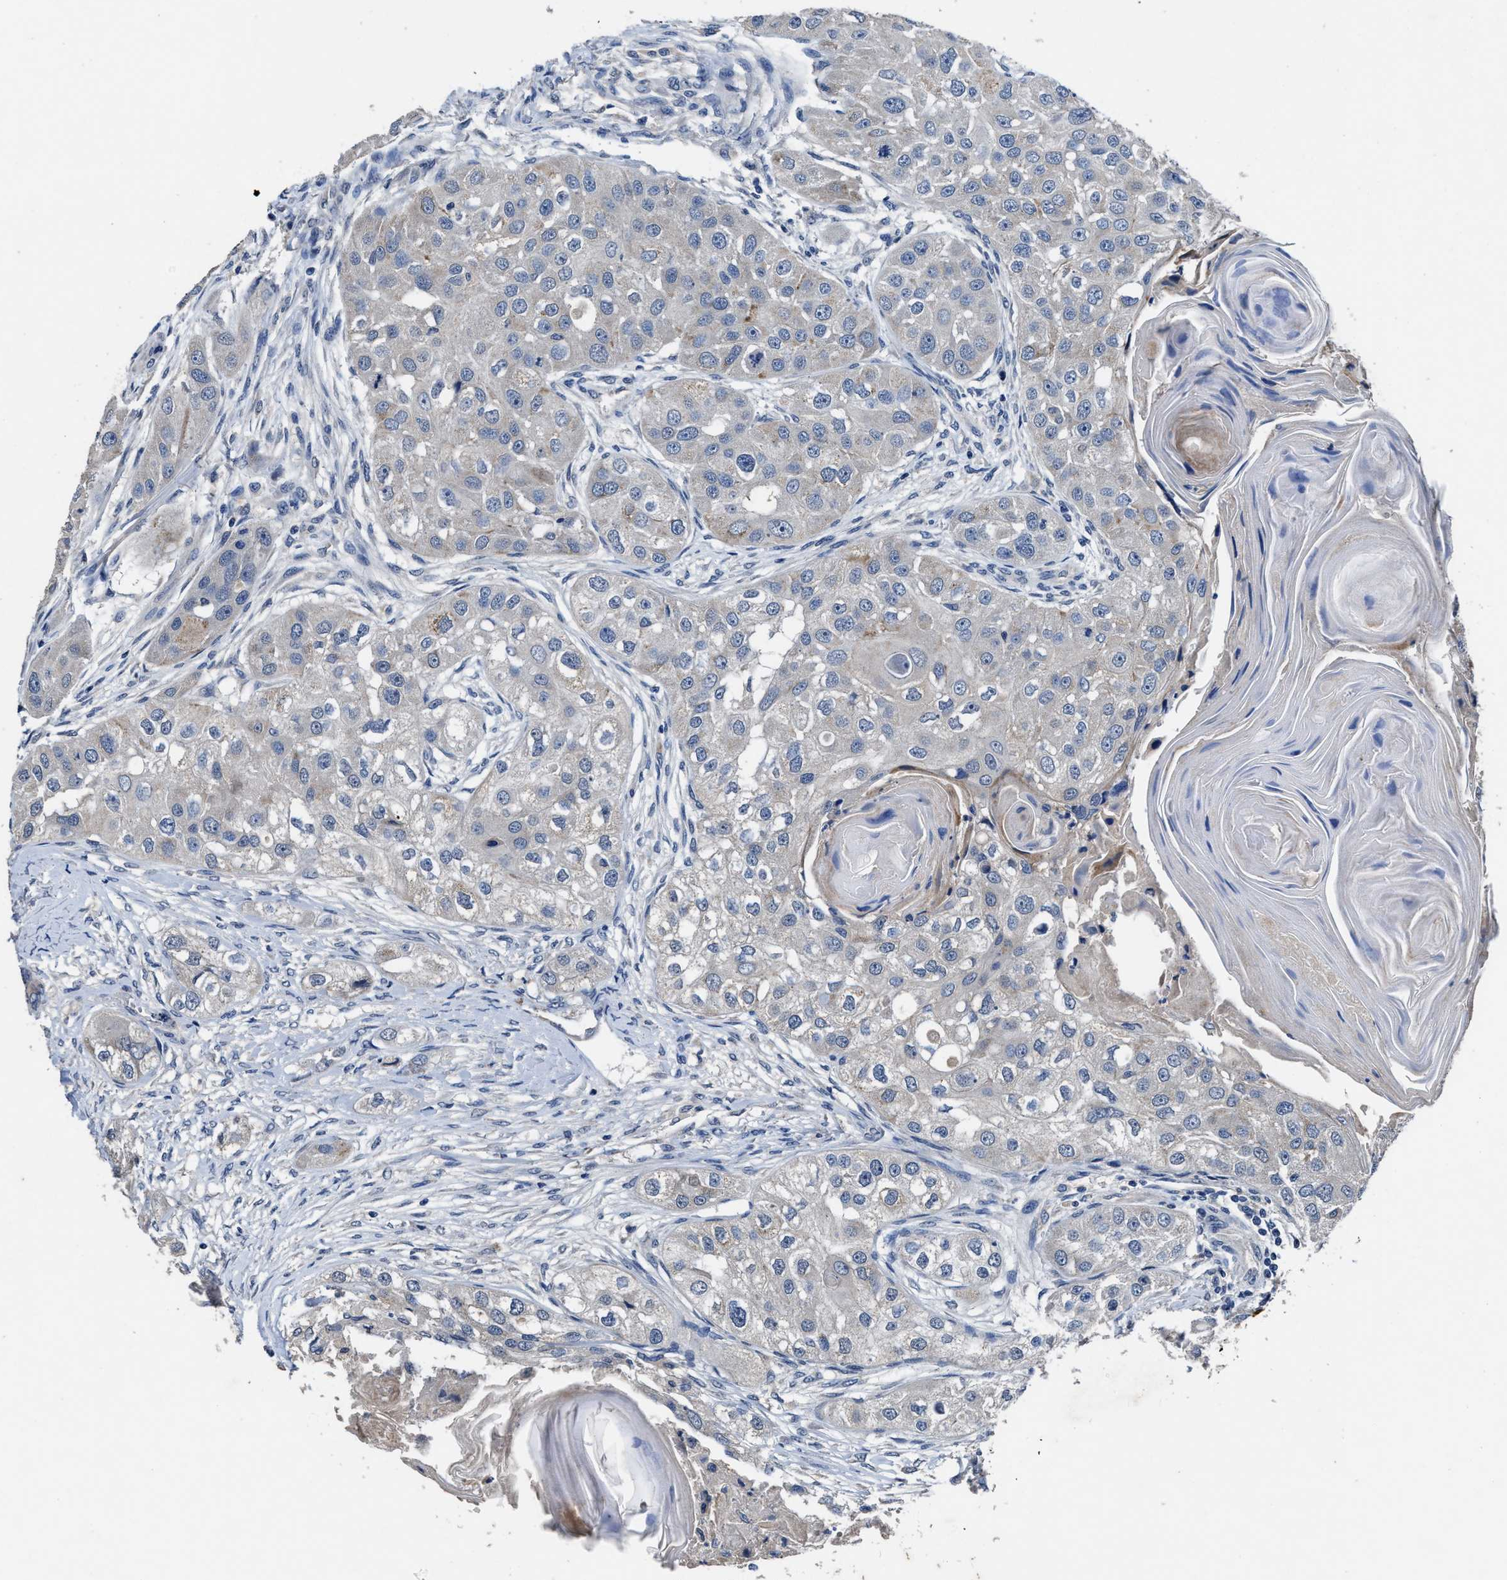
{"staining": {"intensity": "negative", "quantity": "none", "location": "none"}, "tissue": "head and neck cancer", "cell_type": "Tumor cells", "image_type": "cancer", "snomed": [{"axis": "morphology", "description": "Normal tissue, NOS"}, {"axis": "morphology", "description": "Squamous cell carcinoma, NOS"}, {"axis": "topography", "description": "Skeletal muscle"}, {"axis": "topography", "description": "Head-Neck"}], "caption": "Tumor cells show no significant staining in head and neck cancer. (DAB immunohistochemistry, high magnification).", "gene": "UBR4", "patient": {"sex": "male", "age": 51}}